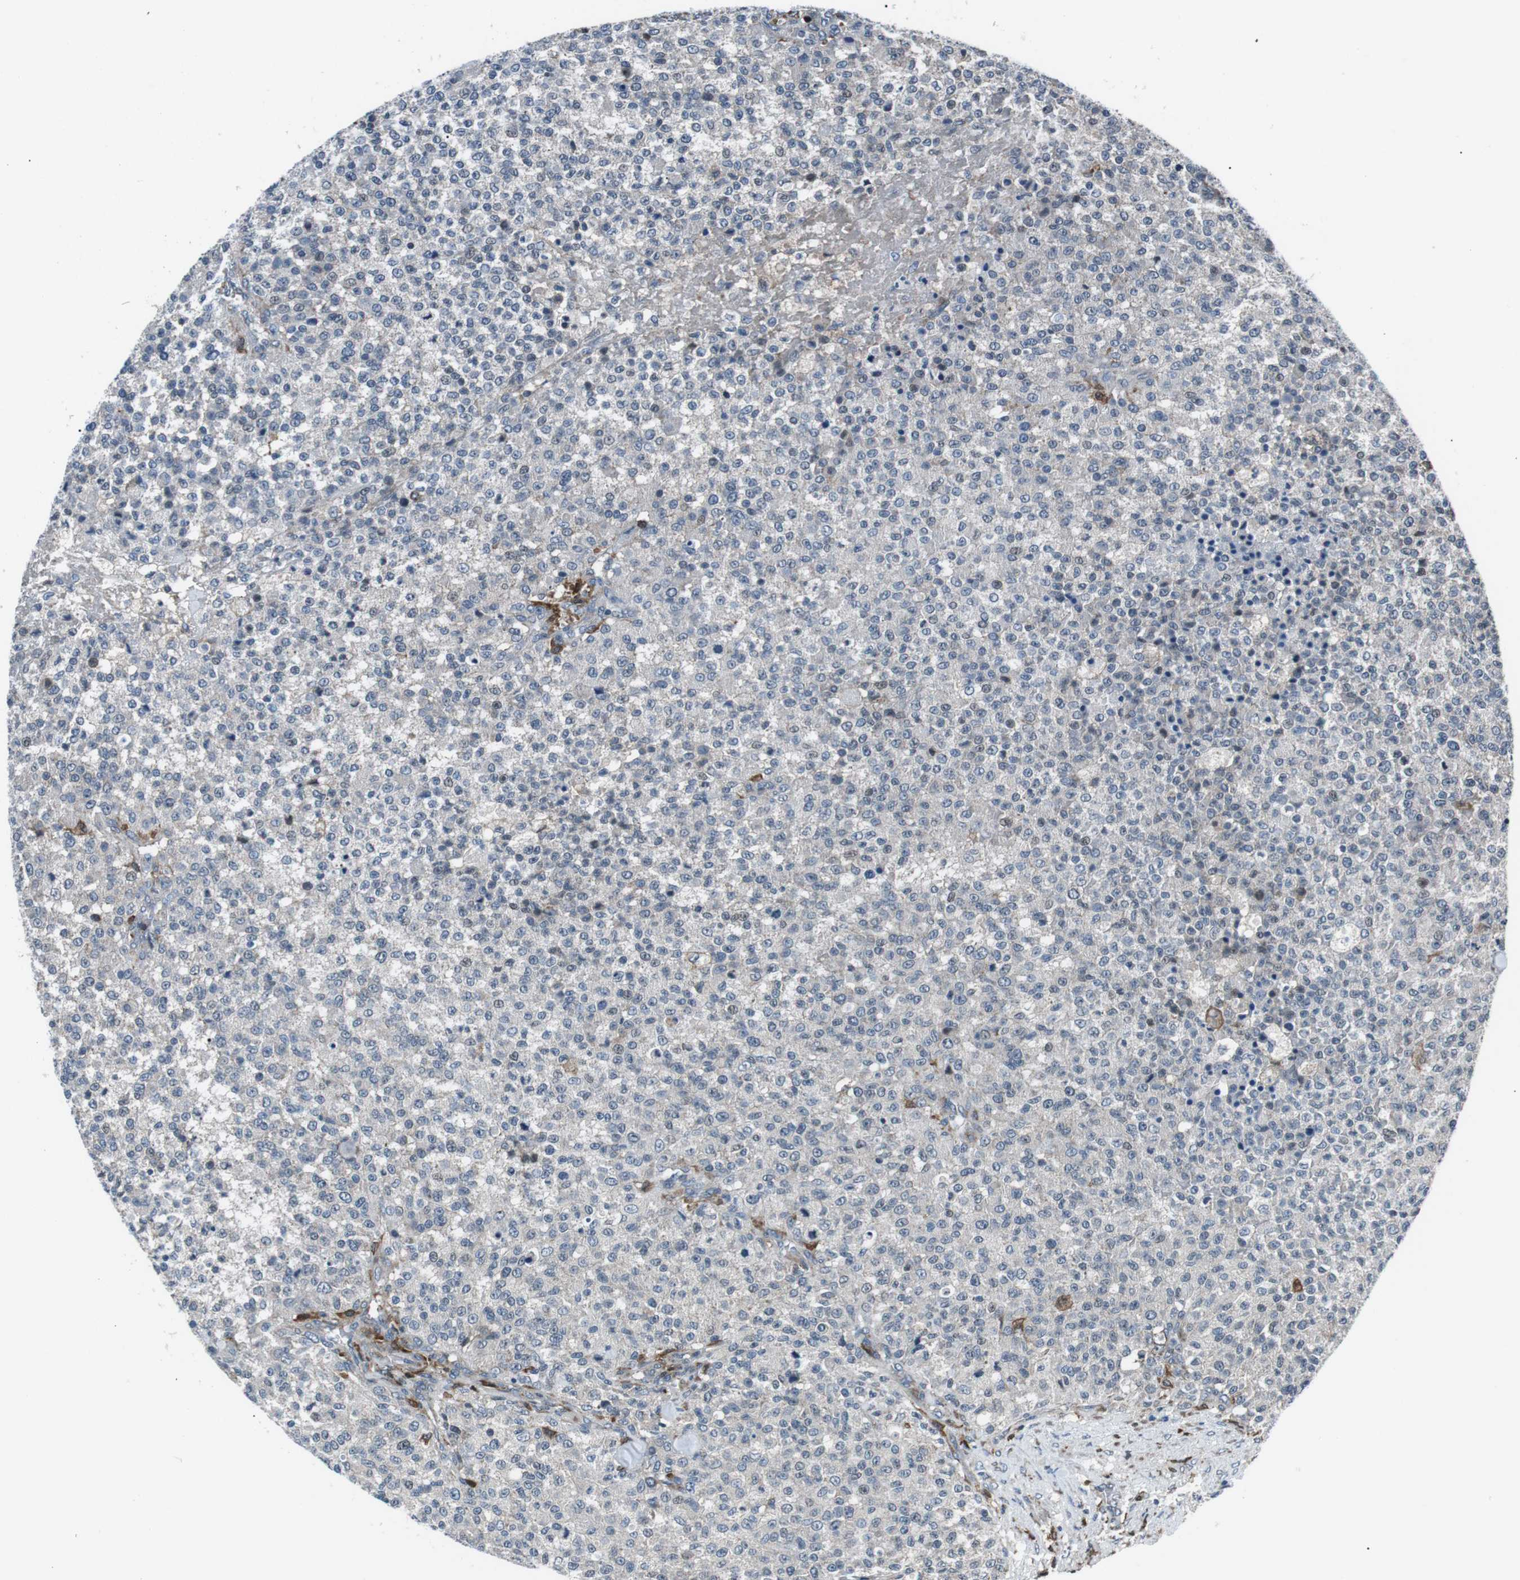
{"staining": {"intensity": "negative", "quantity": "none", "location": "none"}, "tissue": "testis cancer", "cell_type": "Tumor cells", "image_type": "cancer", "snomed": [{"axis": "morphology", "description": "Seminoma, NOS"}, {"axis": "topography", "description": "Testis"}], "caption": "This is a micrograph of immunohistochemistry staining of seminoma (testis), which shows no staining in tumor cells.", "gene": "BLNK", "patient": {"sex": "male", "age": 59}}